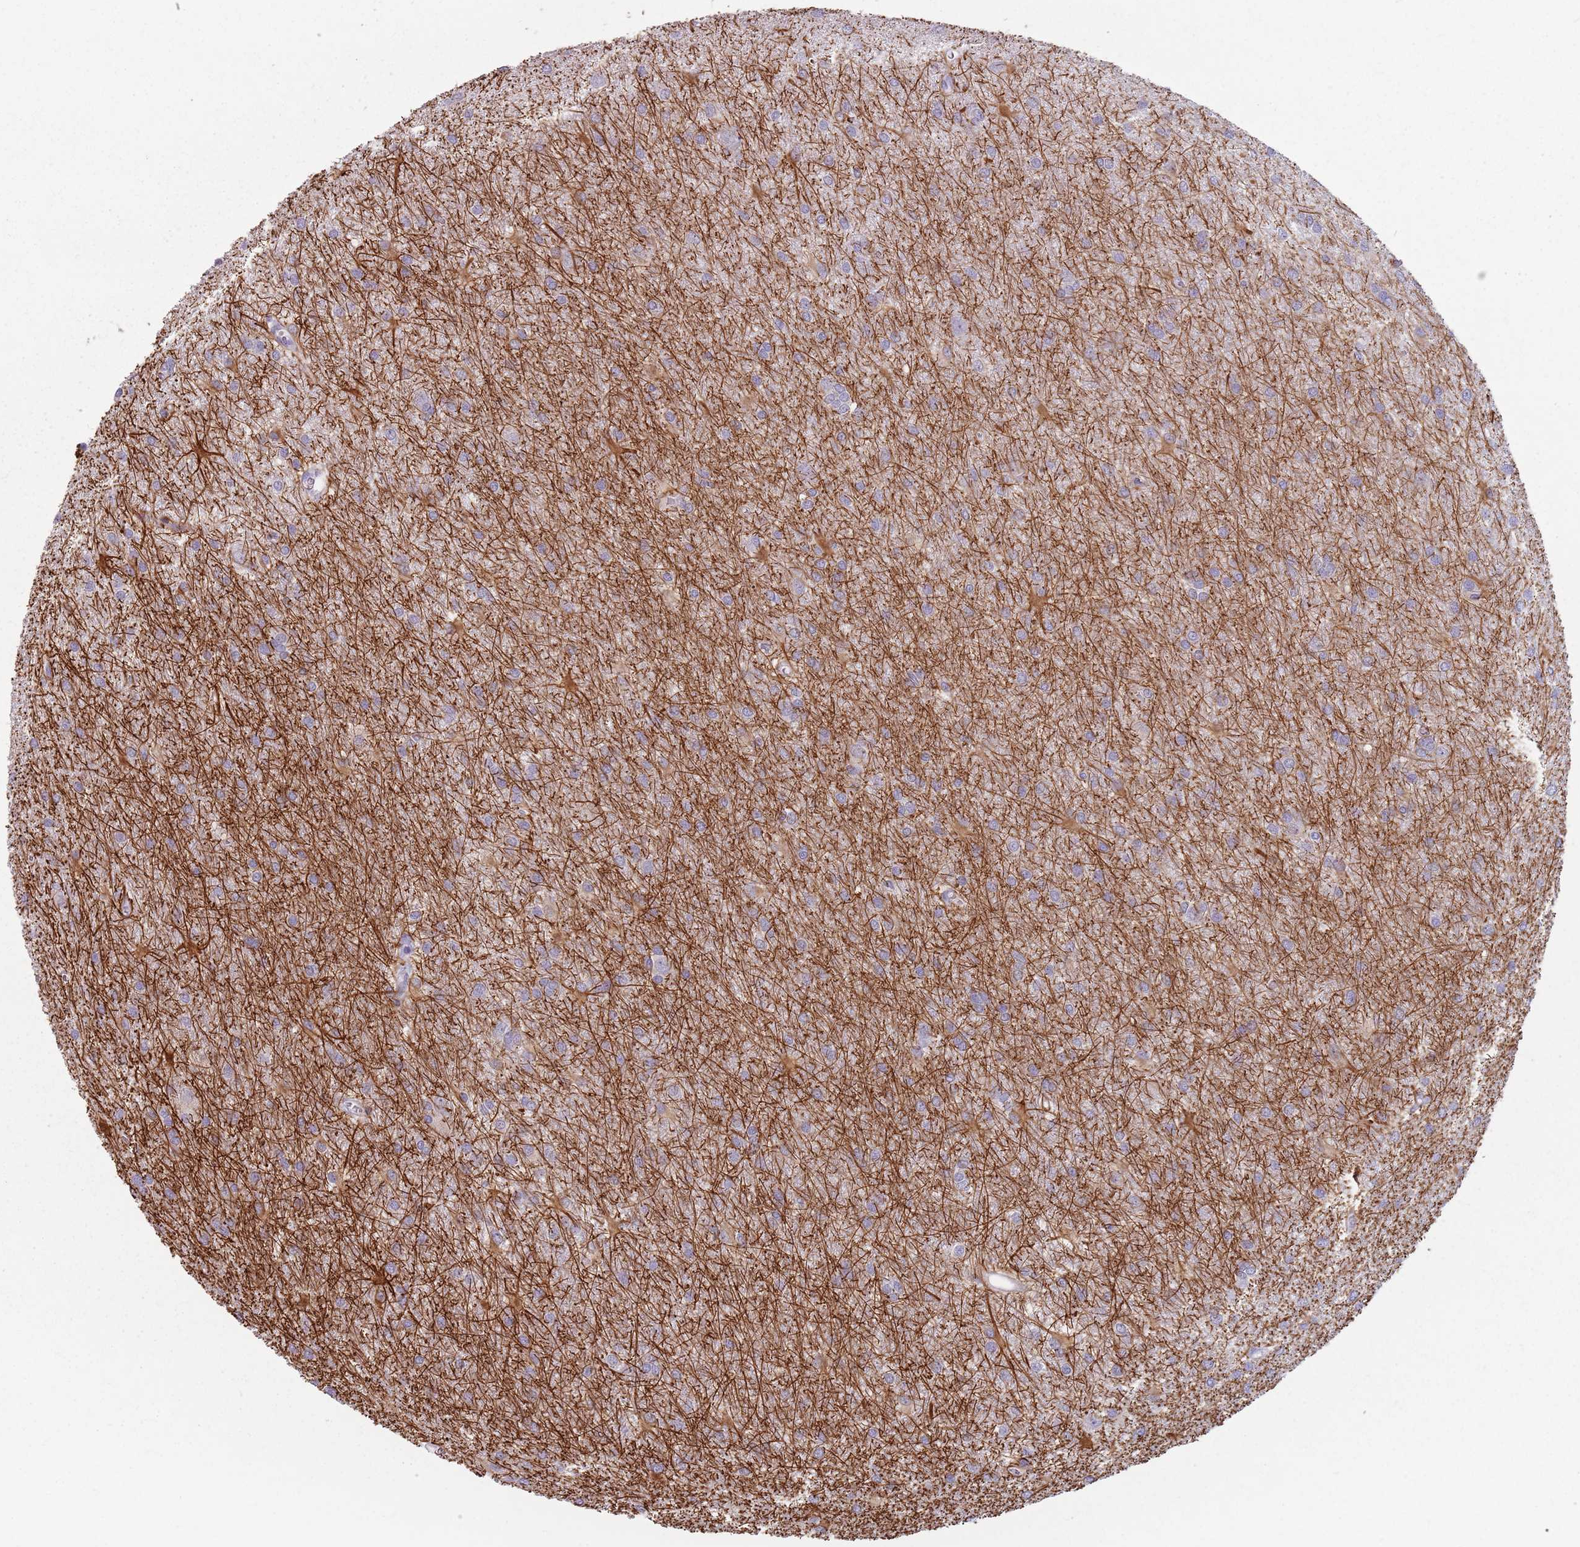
{"staining": {"intensity": "negative", "quantity": "none", "location": "none"}, "tissue": "glioma", "cell_type": "Tumor cells", "image_type": "cancer", "snomed": [{"axis": "morphology", "description": "Glioma, malignant, High grade"}, {"axis": "topography", "description": "Brain"}], "caption": "Human glioma stained for a protein using immunohistochemistry (IHC) exhibits no positivity in tumor cells.", "gene": "CEP19", "patient": {"sex": "female", "age": 50}}